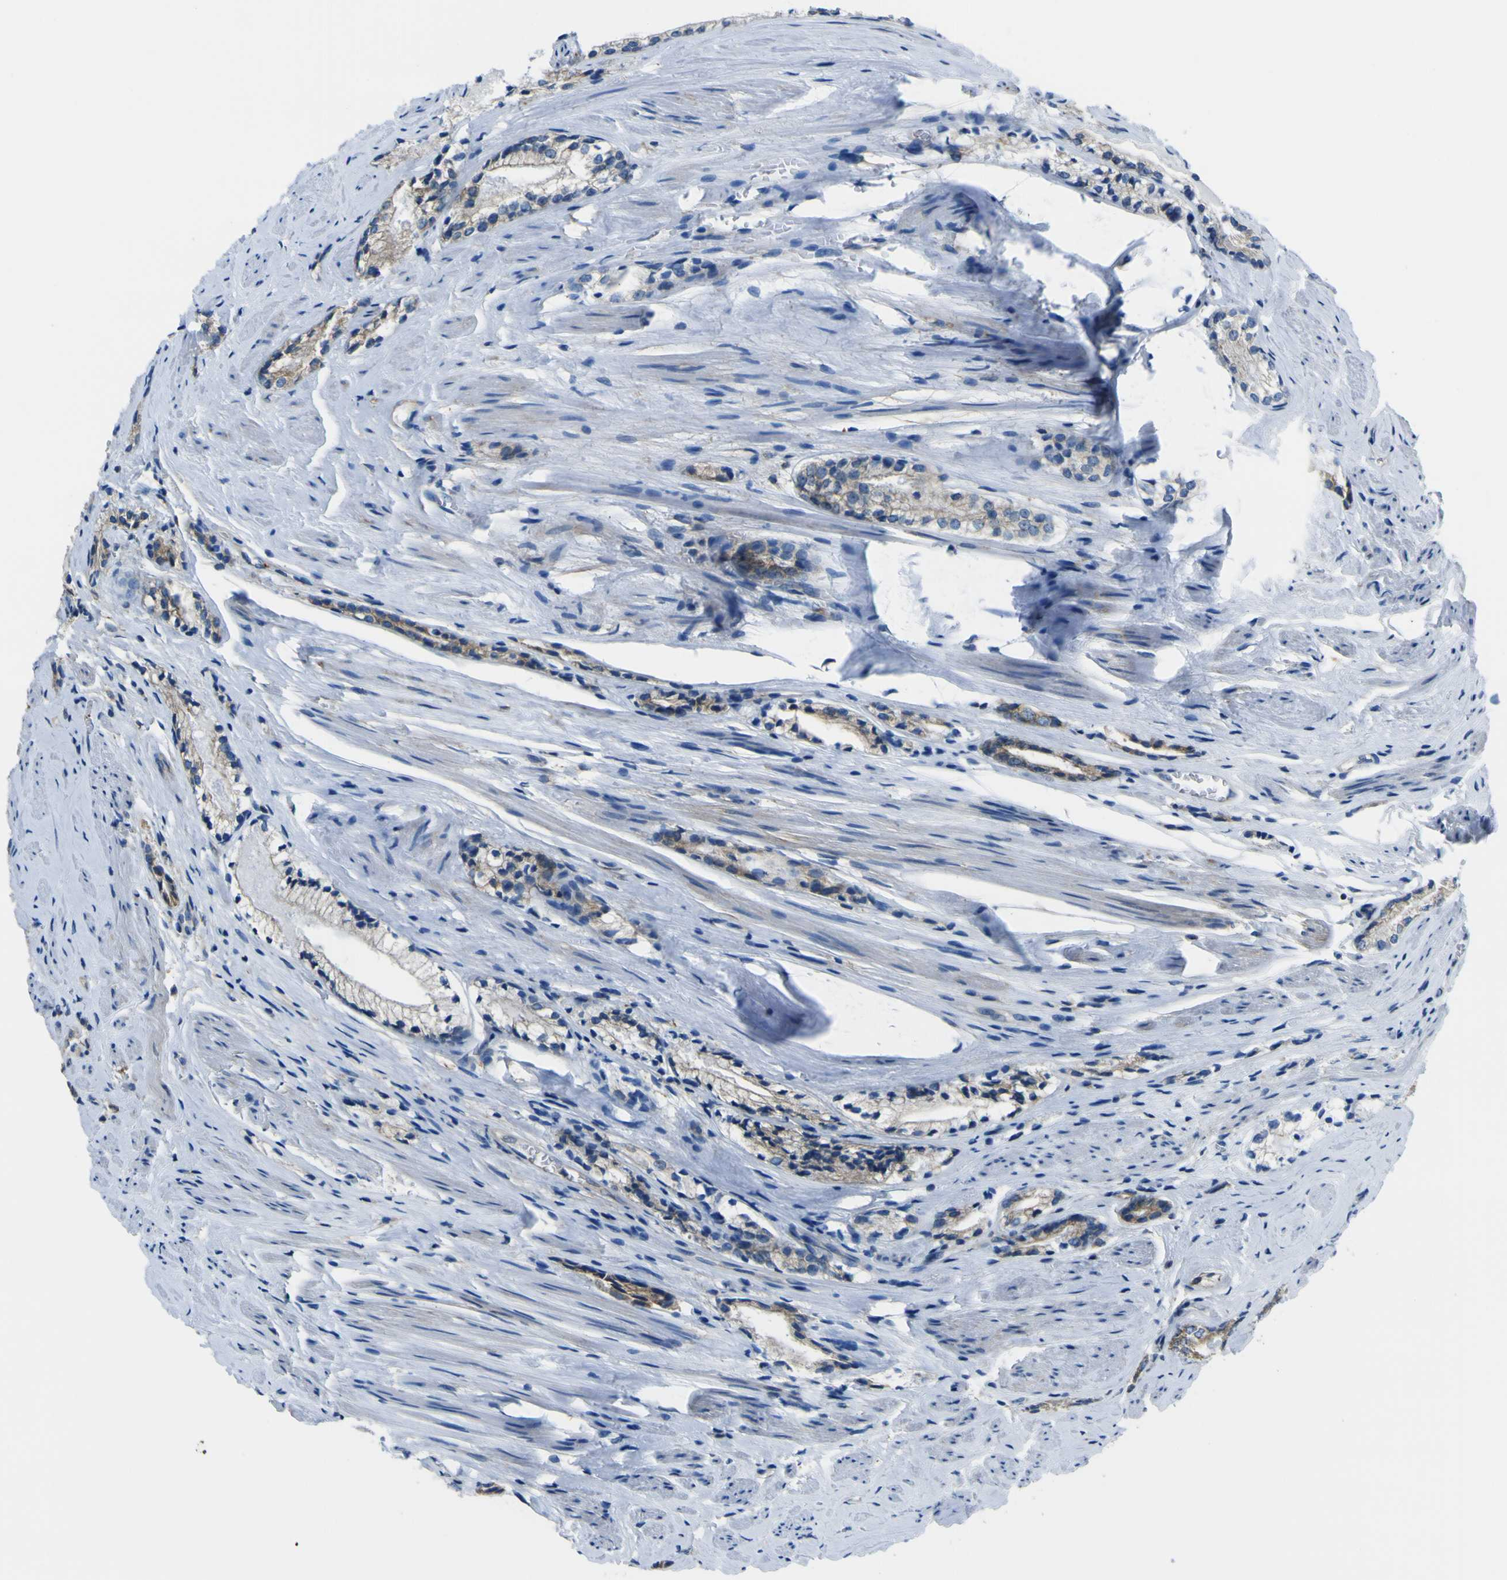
{"staining": {"intensity": "moderate", "quantity": ">75%", "location": "cytoplasmic/membranous"}, "tissue": "prostate cancer", "cell_type": "Tumor cells", "image_type": "cancer", "snomed": [{"axis": "morphology", "description": "Adenocarcinoma, Low grade"}, {"axis": "topography", "description": "Prostate"}], "caption": "Moderate cytoplasmic/membranous positivity for a protein is present in approximately >75% of tumor cells of prostate cancer (low-grade adenocarcinoma) using IHC.", "gene": "STIM1", "patient": {"sex": "male", "age": 60}}